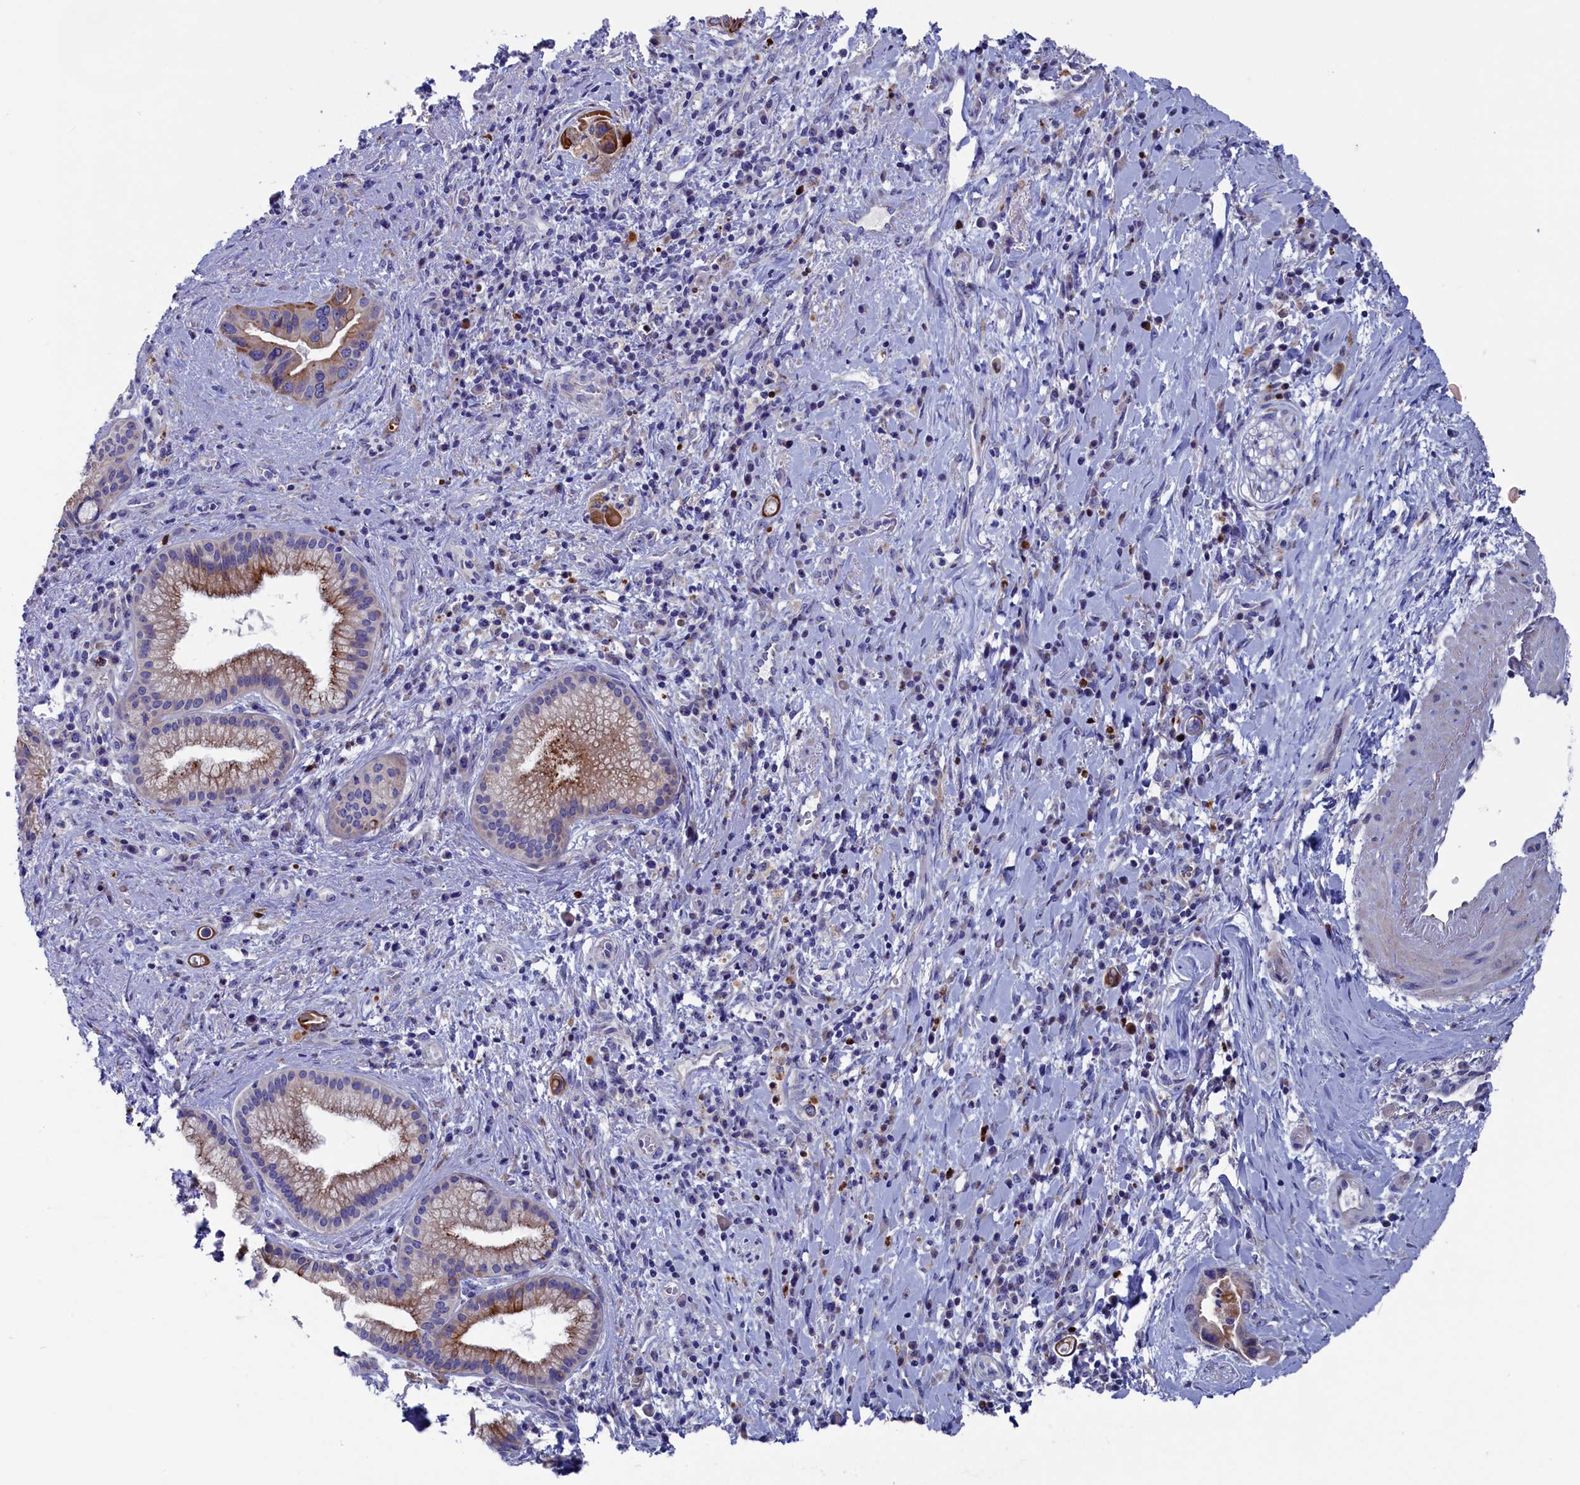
{"staining": {"intensity": "moderate", "quantity": "25%-75%", "location": "cytoplasmic/membranous"}, "tissue": "pancreatic cancer", "cell_type": "Tumor cells", "image_type": "cancer", "snomed": [{"axis": "morphology", "description": "Adenocarcinoma, NOS"}, {"axis": "topography", "description": "Pancreas"}], "caption": "Pancreatic adenocarcinoma tissue demonstrates moderate cytoplasmic/membranous positivity in approximately 25%-75% of tumor cells, visualized by immunohistochemistry. The staining was performed using DAB (3,3'-diaminobenzidine), with brown indicating positive protein expression. Nuclei are stained blue with hematoxylin.", "gene": "NUDT7", "patient": {"sex": "female", "age": 77}}